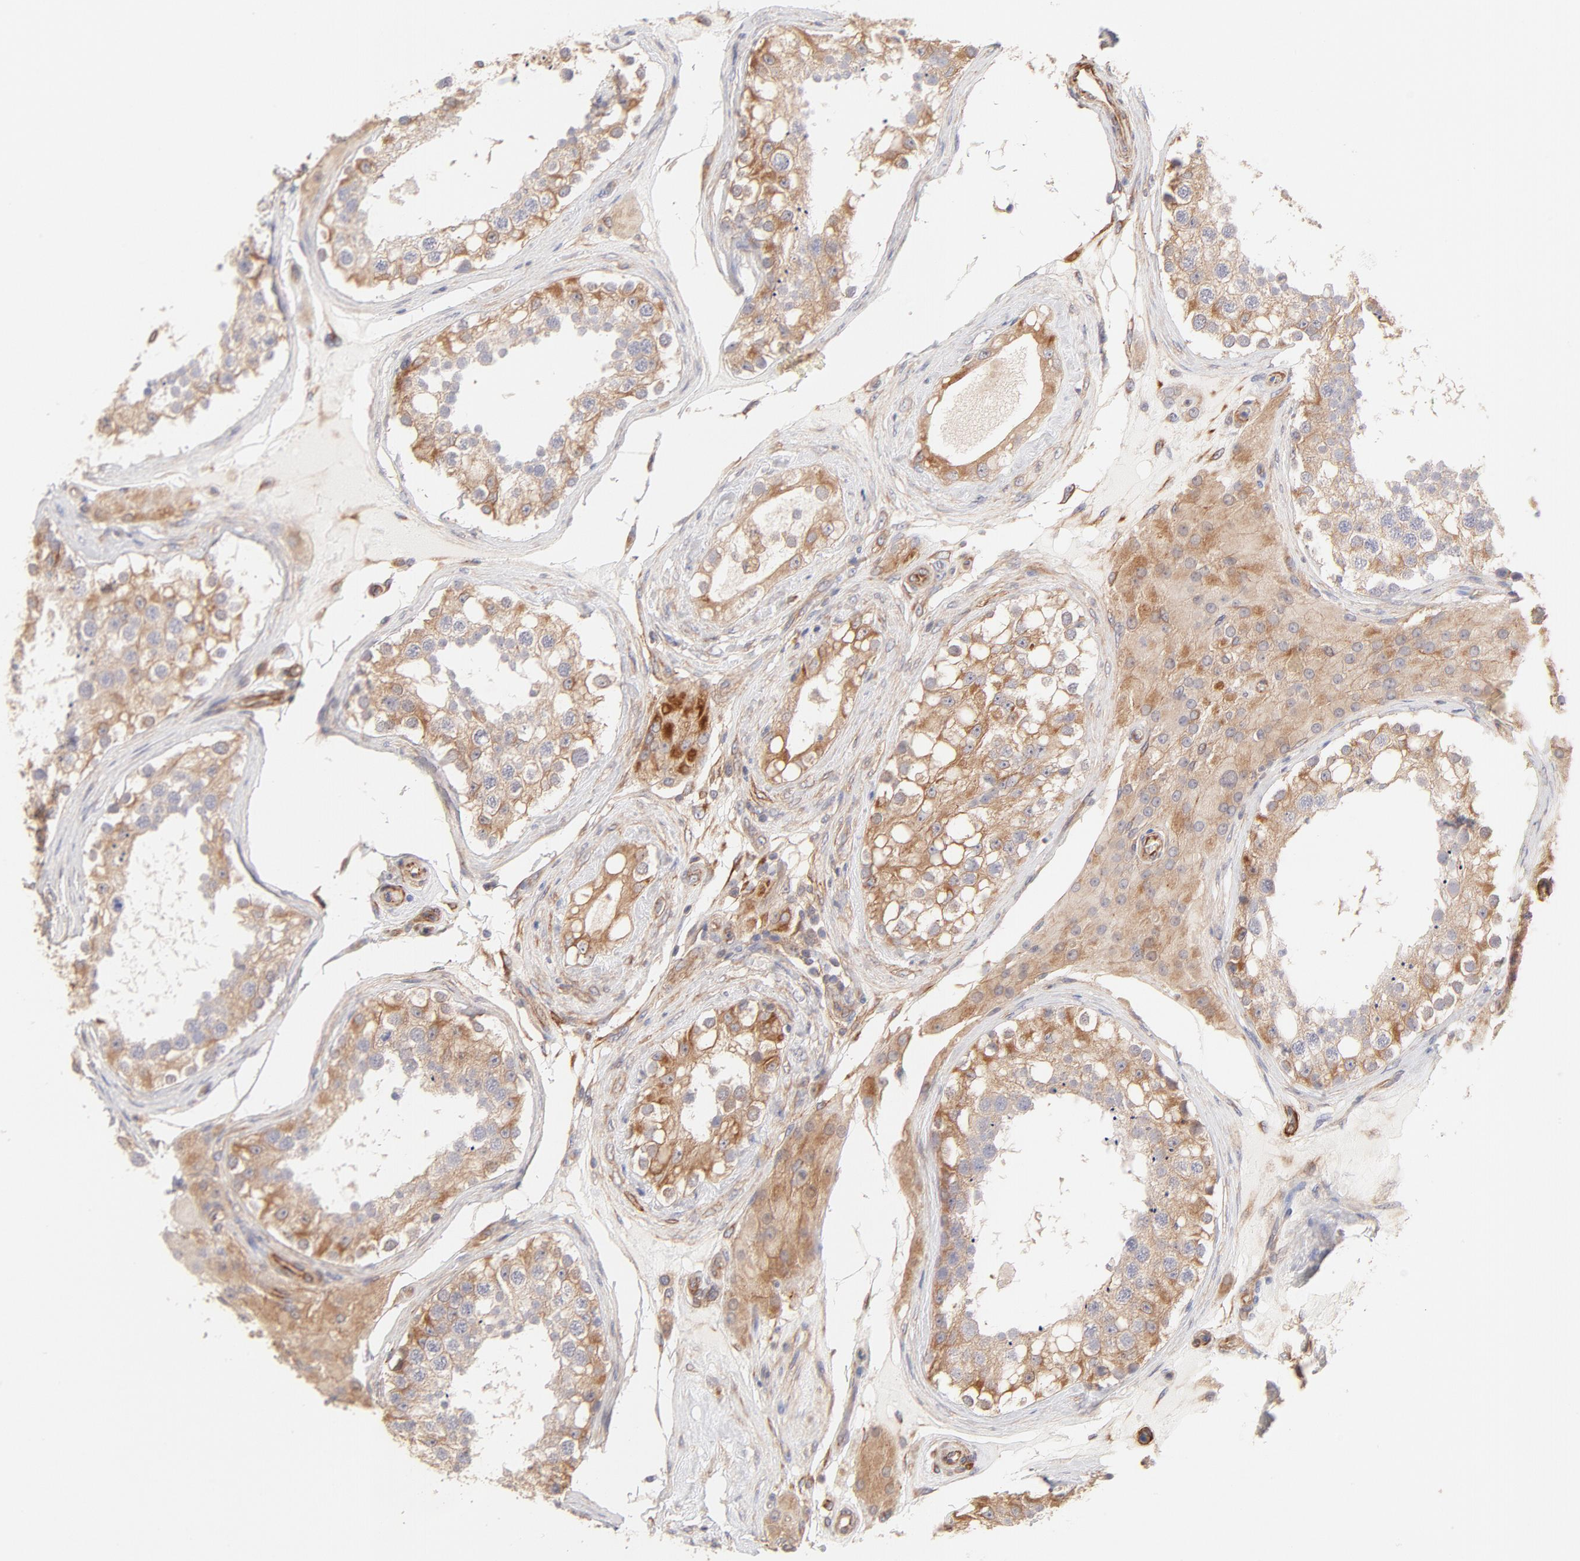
{"staining": {"intensity": "moderate", "quantity": "25%-75%", "location": "cytoplasmic/membranous"}, "tissue": "testis", "cell_type": "Cells in seminiferous ducts", "image_type": "normal", "snomed": [{"axis": "morphology", "description": "Normal tissue, NOS"}, {"axis": "topography", "description": "Testis"}], "caption": "The immunohistochemical stain highlights moderate cytoplasmic/membranous expression in cells in seminiferous ducts of normal testis.", "gene": "LDLRAP1", "patient": {"sex": "male", "age": 68}}